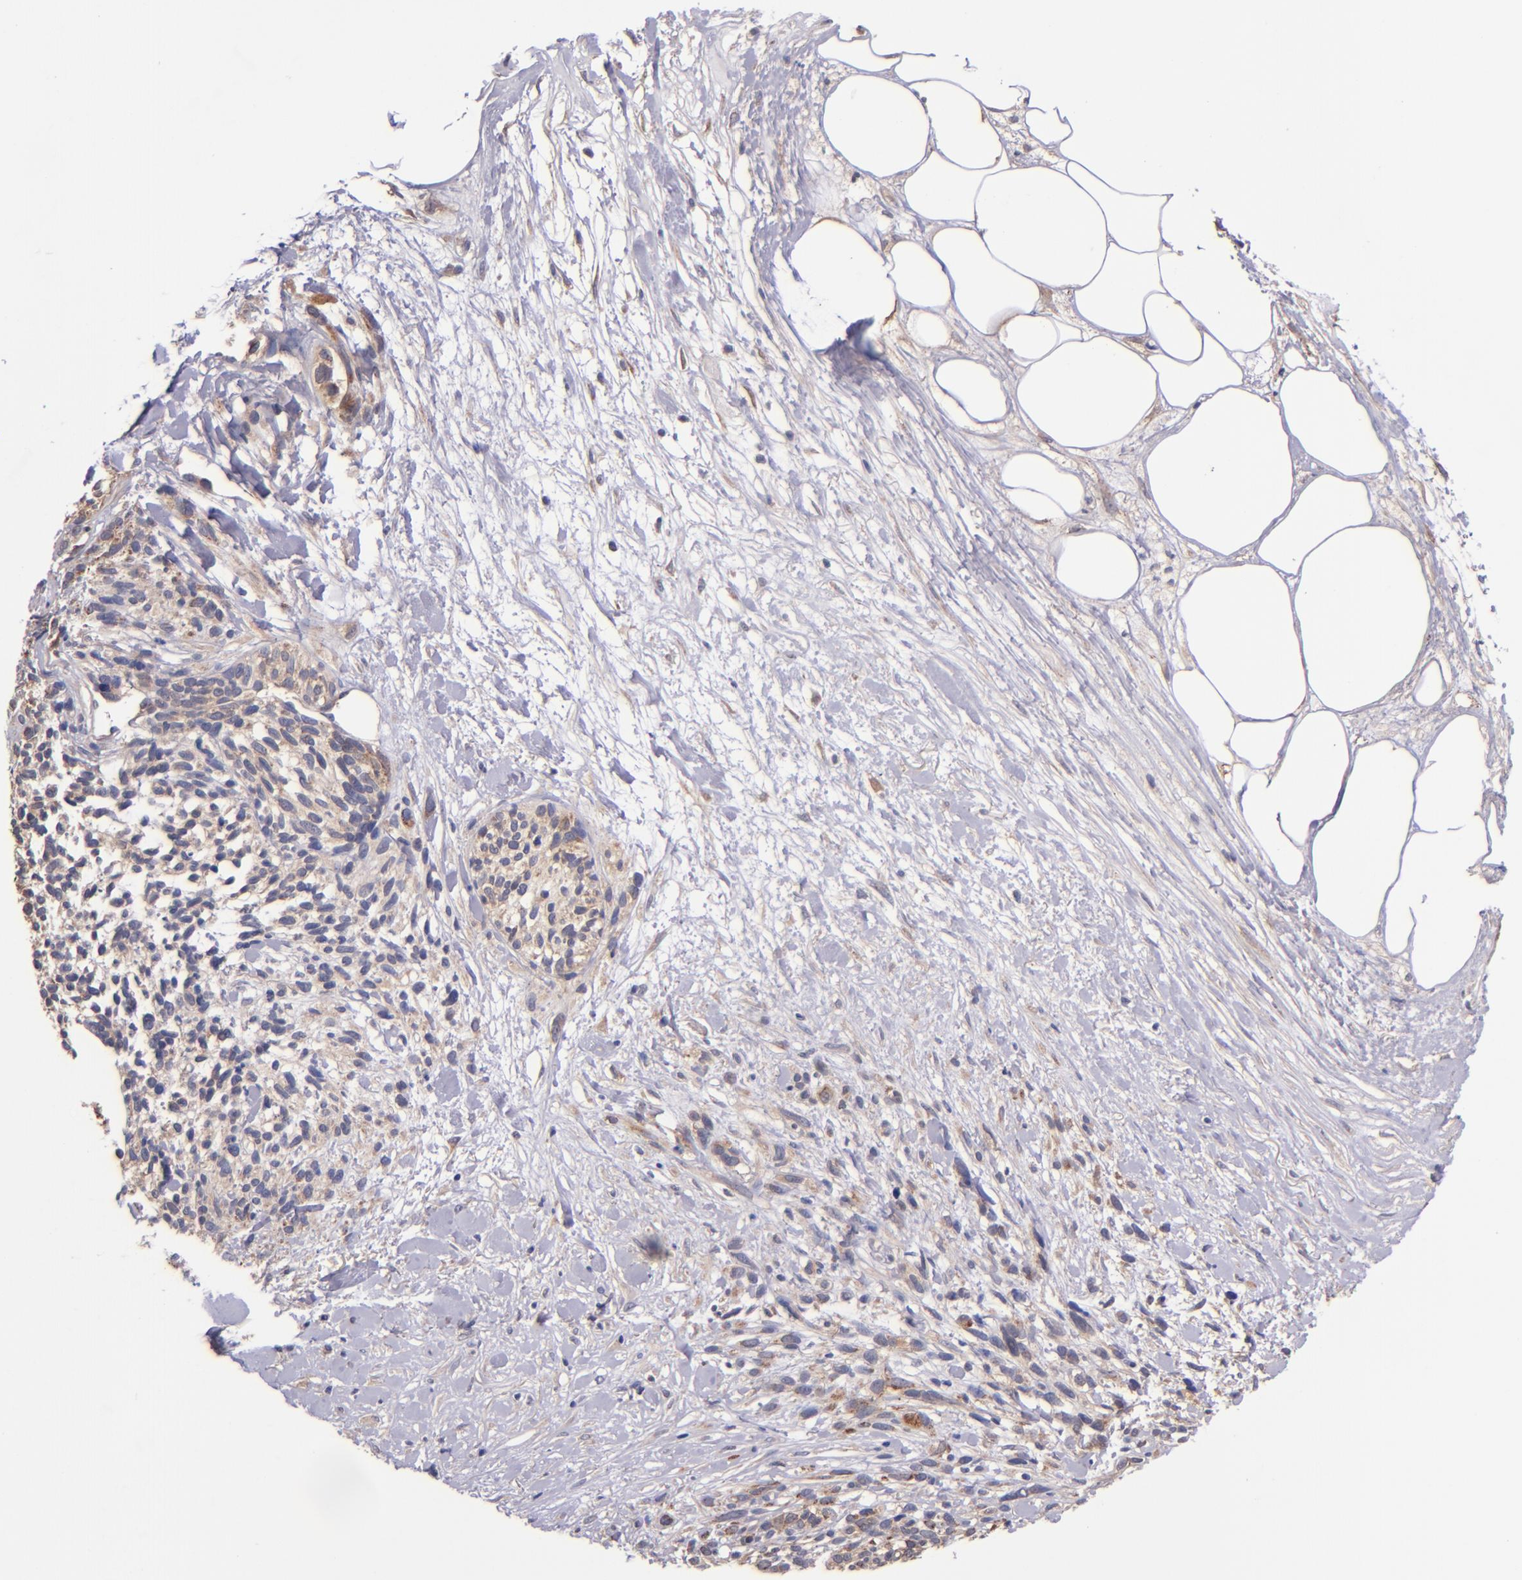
{"staining": {"intensity": "weak", "quantity": "25%-75%", "location": "cytoplasmic/membranous"}, "tissue": "melanoma", "cell_type": "Tumor cells", "image_type": "cancer", "snomed": [{"axis": "morphology", "description": "Malignant melanoma, NOS"}, {"axis": "topography", "description": "Skin"}], "caption": "IHC image of malignant melanoma stained for a protein (brown), which reveals low levels of weak cytoplasmic/membranous expression in approximately 25%-75% of tumor cells.", "gene": "SHC1", "patient": {"sex": "female", "age": 85}}